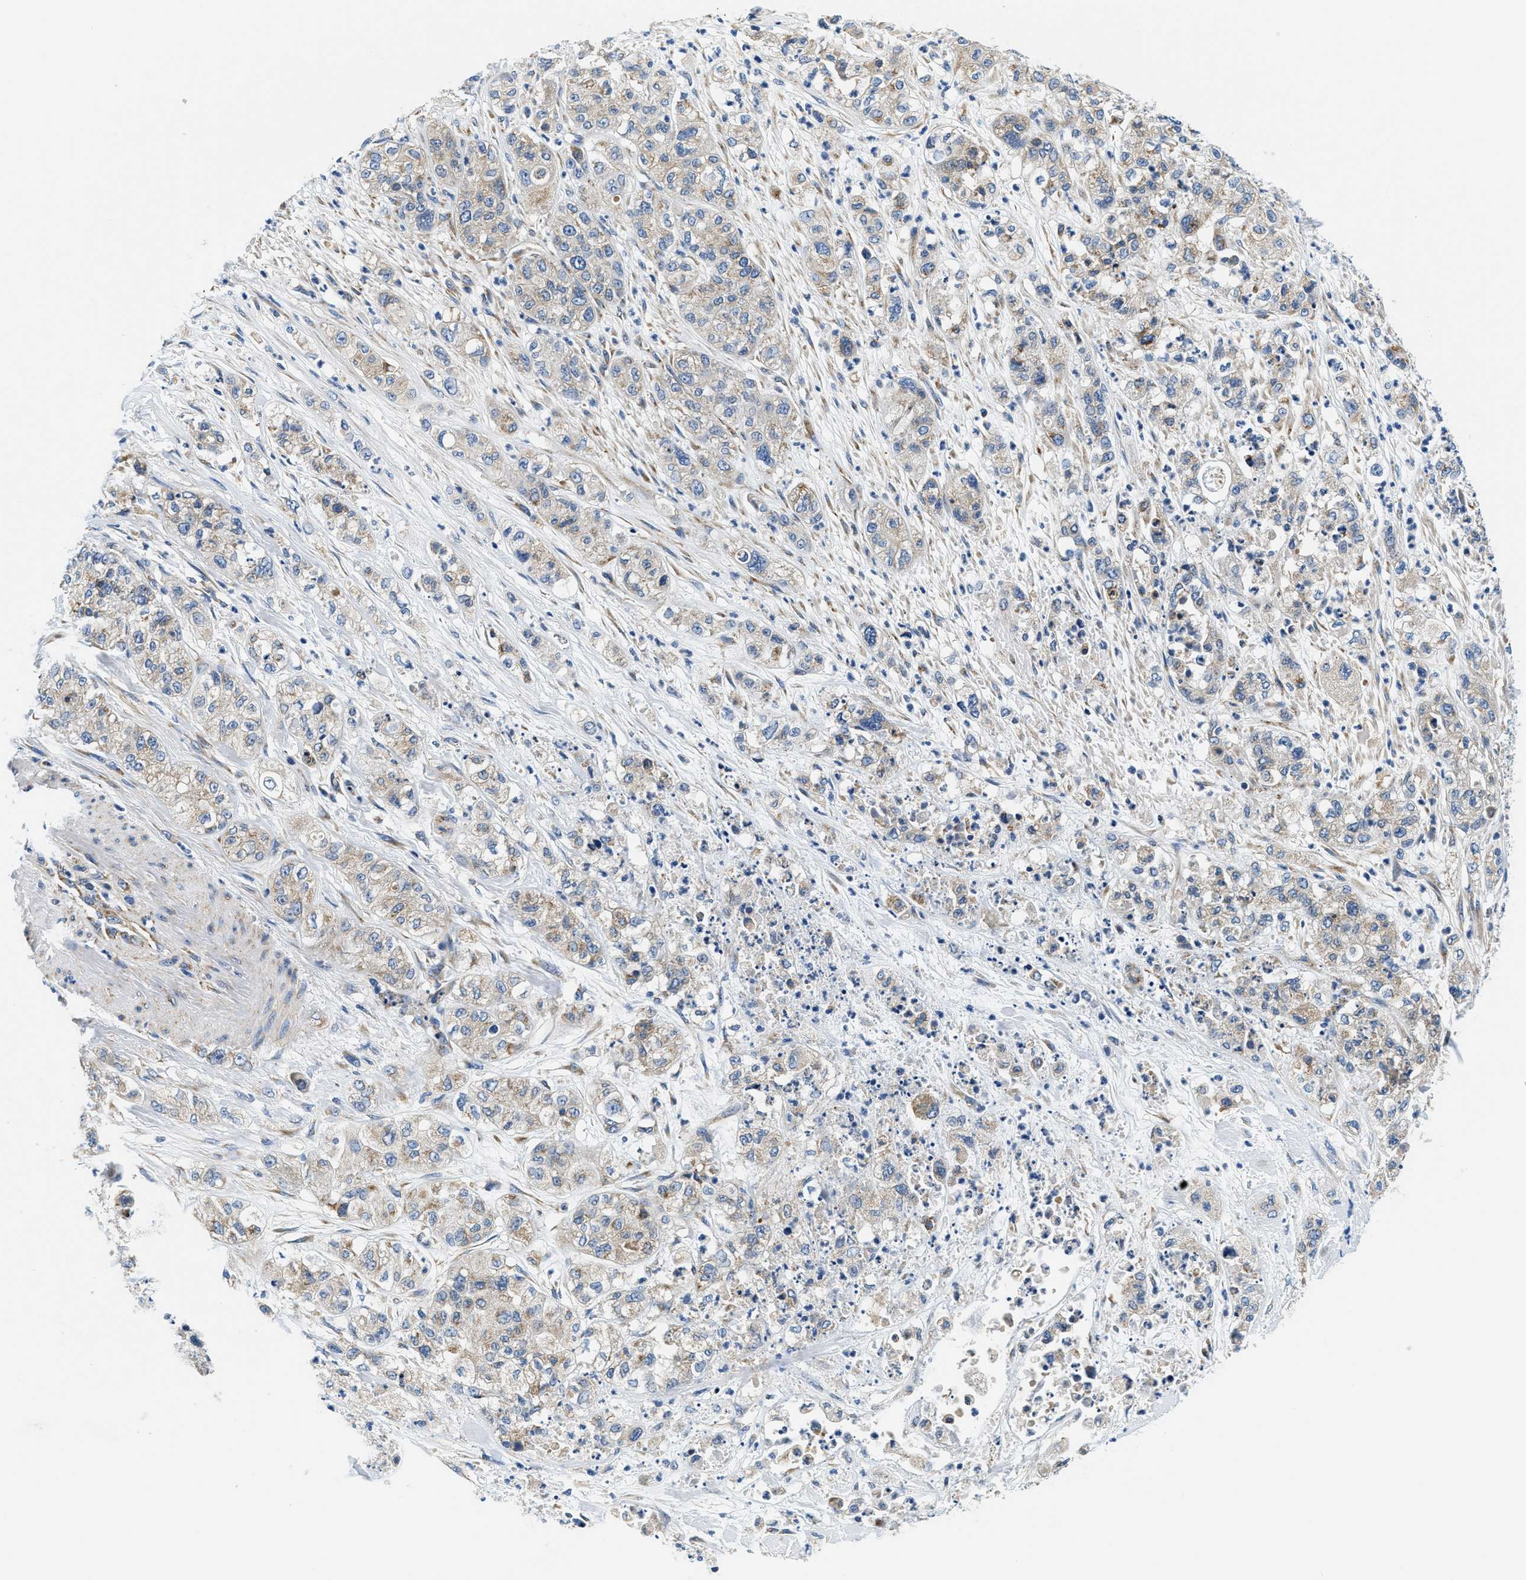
{"staining": {"intensity": "weak", "quantity": "<25%", "location": "cytoplasmic/membranous"}, "tissue": "pancreatic cancer", "cell_type": "Tumor cells", "image_type": "cancer", "snomed": [{"axis": "morphology", "description": "Adenocarcinoma, NOS"}, {"axis": "topography", "description": "Pancreas"}], "caption": "Pancreatic cancer was stained to show a protein in brown. There is no significant positivity in tumor cells. The staining is performed using DAB brown chromogen with nuclei counter-stained in using hematoxylin.", "gene": "SAMD4B", "patient": {"sex": "female", "age": 78}}